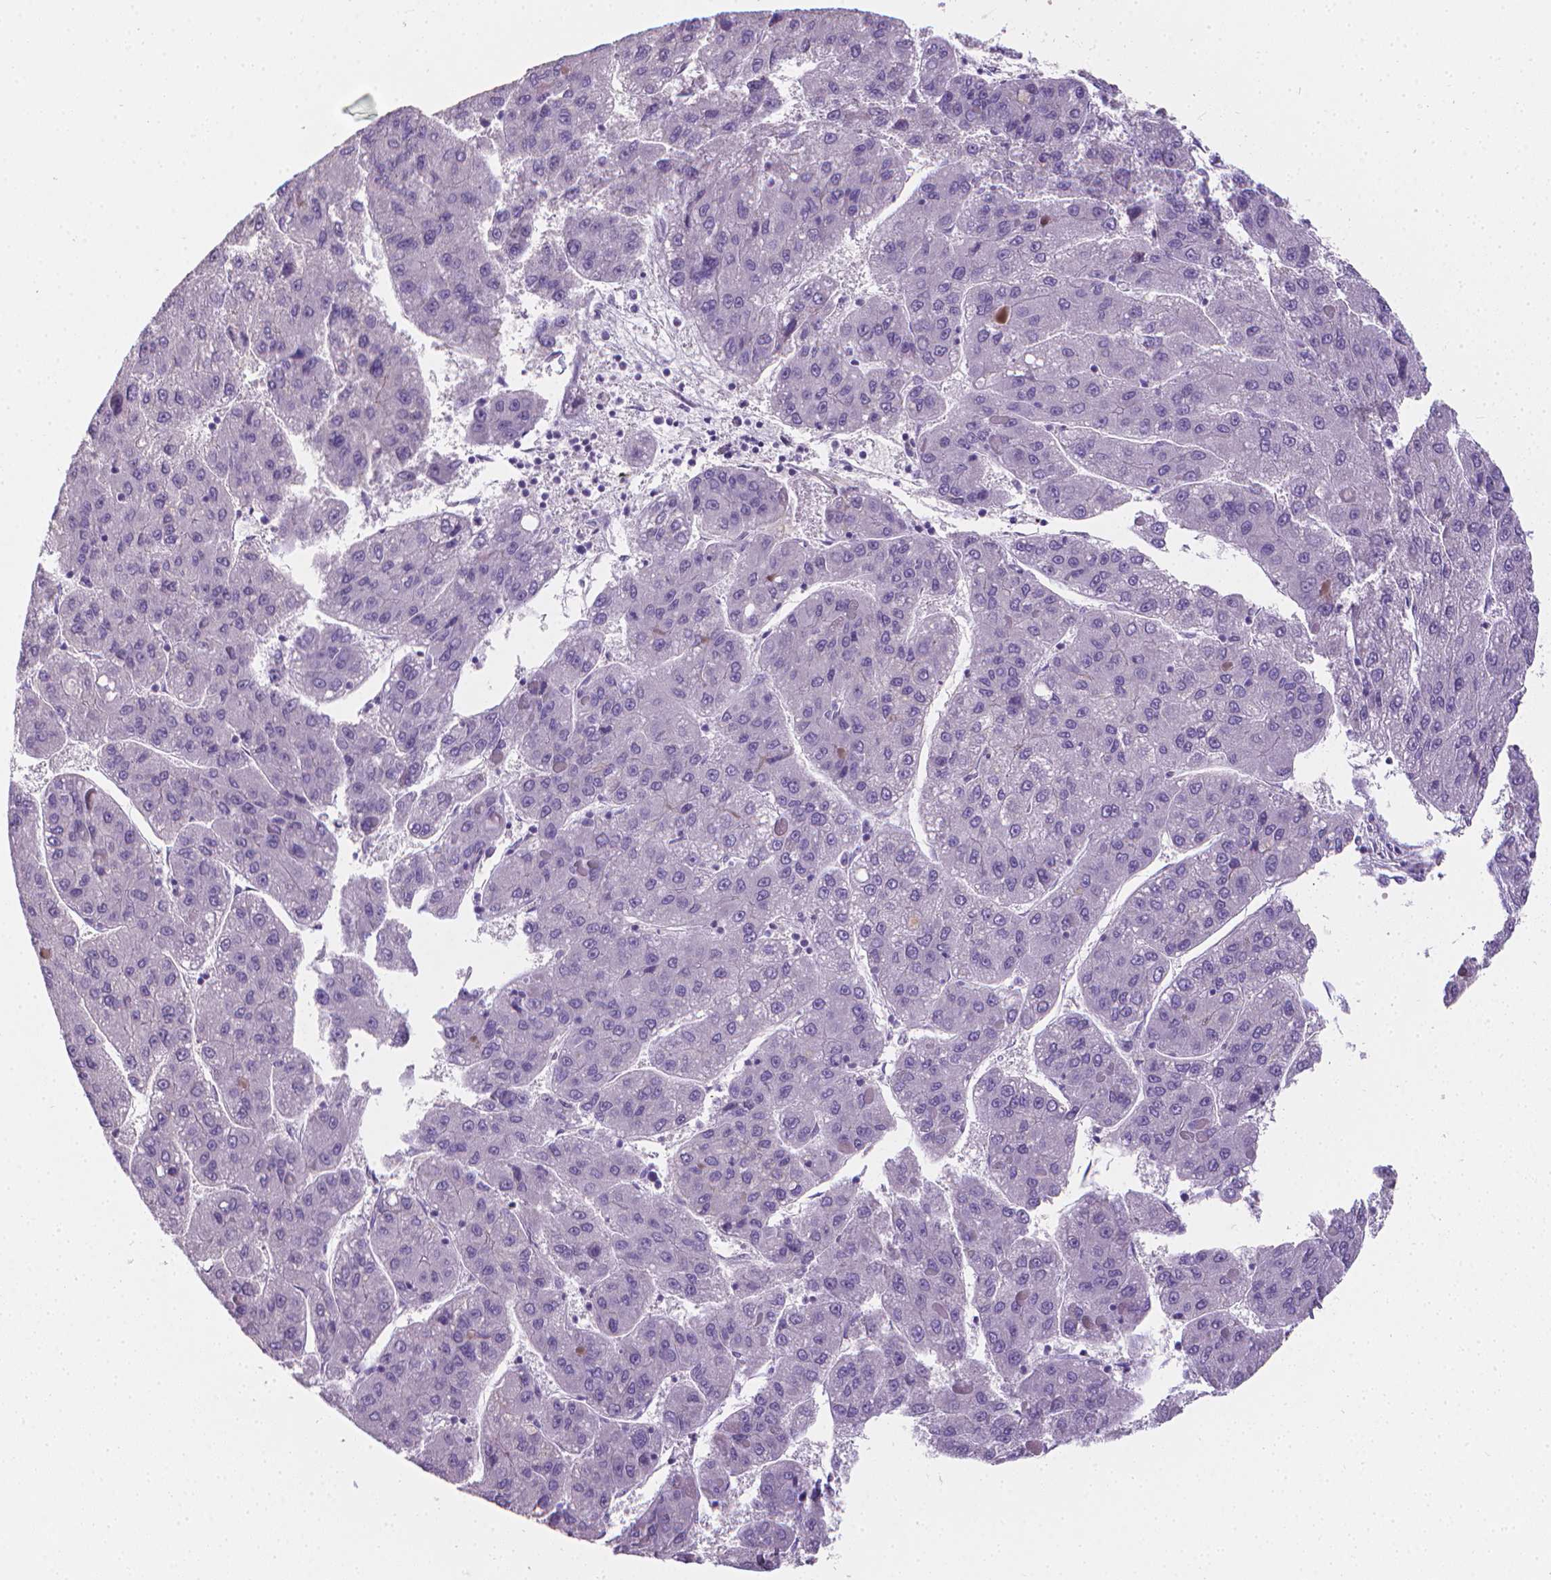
{"staining": {"intensity": "negative", "quantity": "none", "location": "none"}, "tissue": "liver cancer", "cell_type": "Tumor cells", "image_type": "cancer", "snomed": [{"axis": "morphology", "description": "Carcinoma, Hepatocellular, NOS"}, {"axis": "topography", "description": "Liver"}], "caption": "The image displays no staining of tumor cells in liver cancer (hepatocellular carcinoma).", "gene": "XPNPEP2", "patient": {"sex": "female", "age": 82}}